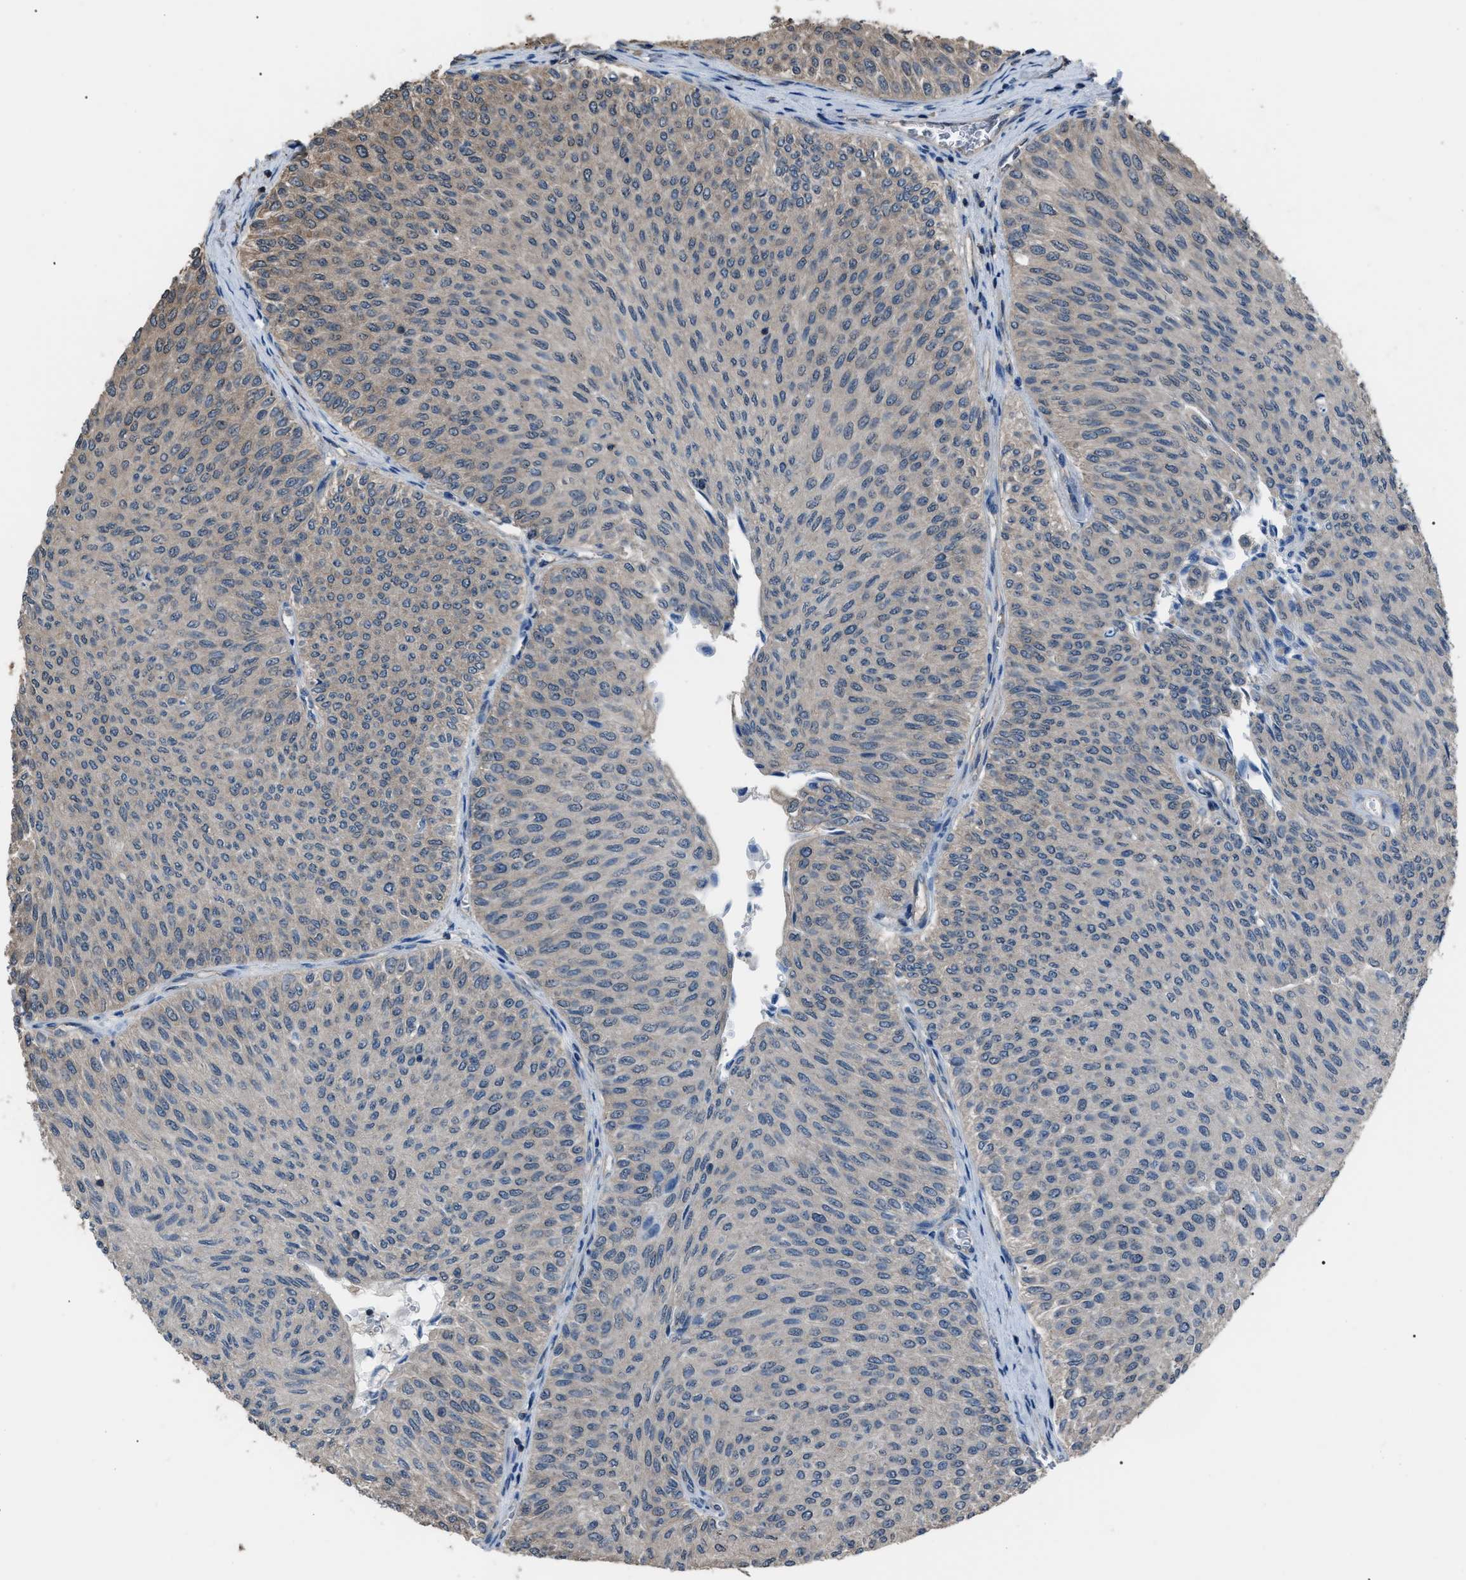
{"staining": {"intensity": "negative", "quantity": "none", "location": "none"}, "tissue": "urothelial cancer", "cell_type": "Tumor cells", "image_type": "cancer", "snomed": [{"axis": "morphology", "description": "Urothelial carcinoma, Low grade"}, {"axis": "topography", "description": "Urinary bladder"}], "caption": "Tumor cells show no significant protein positivity in low-grade urothelial carcinoma.", "gene": "PDCD5", "patient": {"sex": "male", "age": 78}}